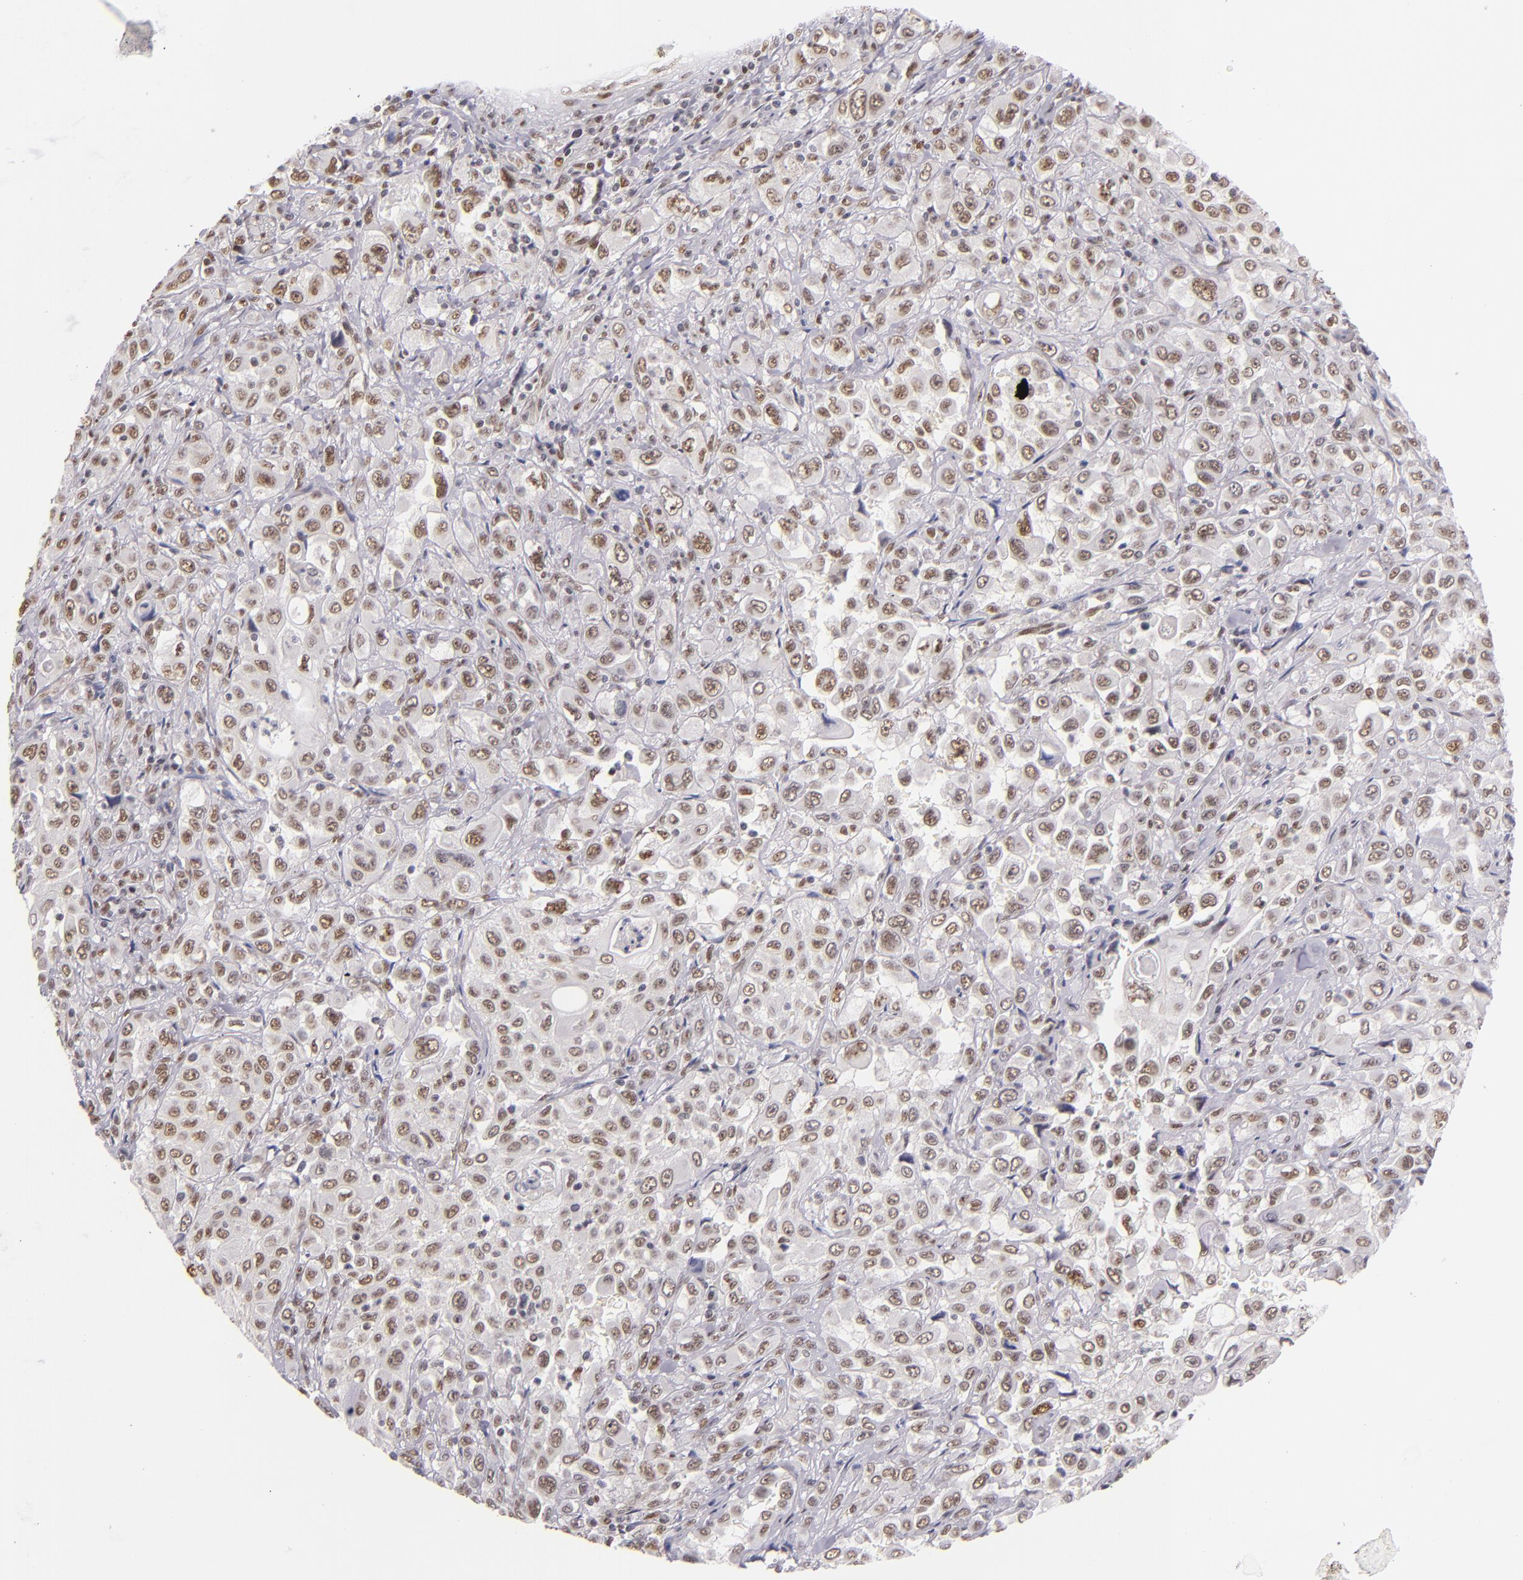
{"staining": {"intensity": "weak", "quantity": ">75%", "location": "nuclear"}, "tissue": "pancreatic cancer", "cell_type": "Tumor cells", "image_type": "cancer", "snomed": [{"axis": "morphology", "description": "Adenocarcinoma, NOS"}, {"axis": "topography", "description": "Pancreas"}], "caption": "Tumor cells show weak nuclear staining in about >75% of cells in pancreatic adenocarcinoma.", "gene": "NCOR2", "patient": {"sex": "male", "age": 70}}